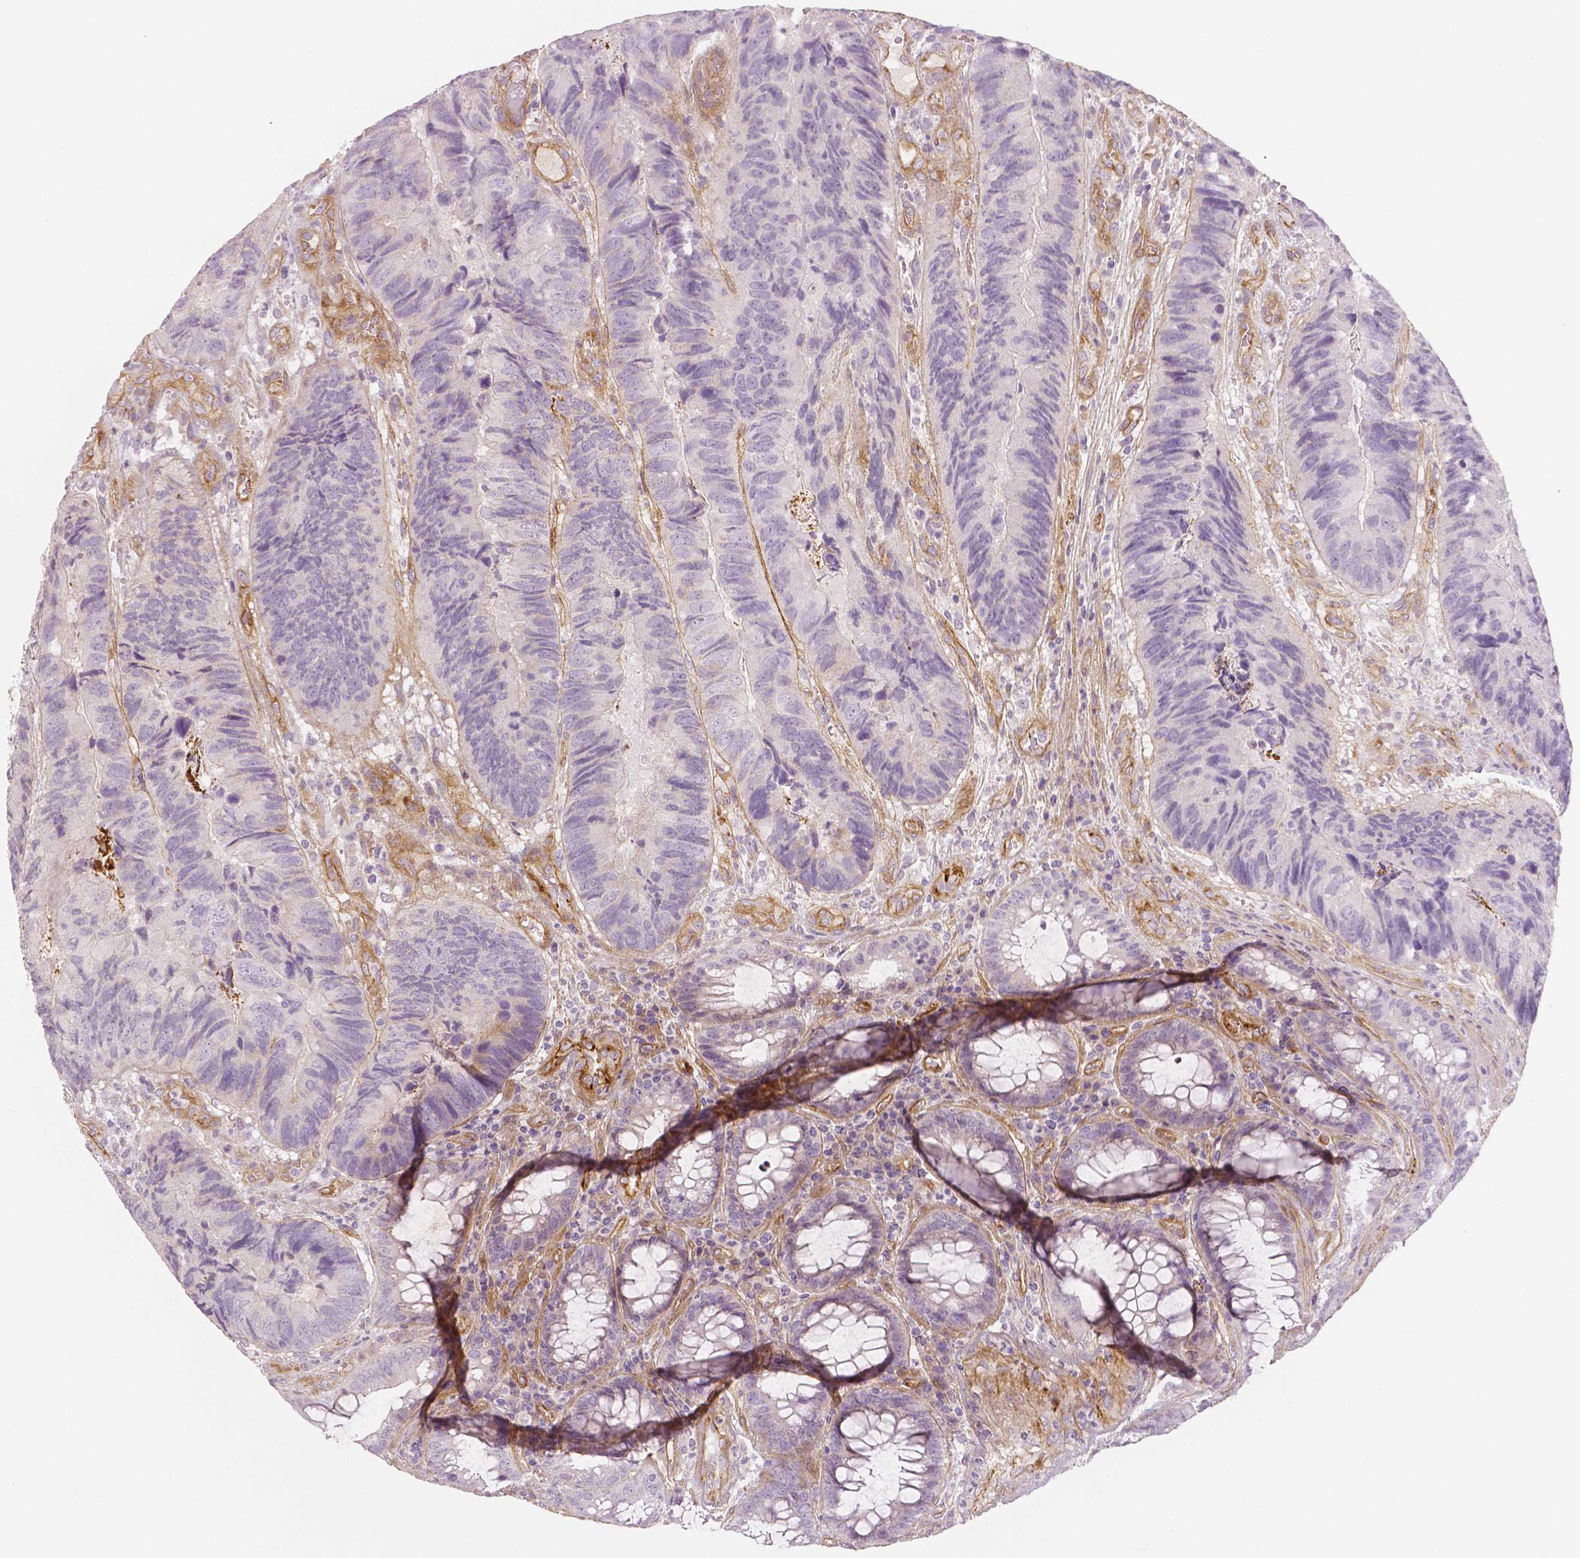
{"staining": {"intensity": "negative", "quantity": "none", "location": "none"}, "tissue": "colorectal cancer", "cell_type": "Tumor cells", "image_type": "cancer", "snomed": [{"axis": "morphology", "description": "Adenocarcinoma, NOS"}, {"axis": "topography", "description": "Colon"}], "caption": "The image displays no significant positivity in tumor cells of colorectal cancer (adenocarcinoma). The staining was performed using DAB (3,3'-diaminobenzidine) to visualize the protein expression in brown, while the nuclei were stained in blue with hematoxylin (Magnification: 20x).", "gene": "FLT1", "patient": {"sex": "female", "age": 67}}